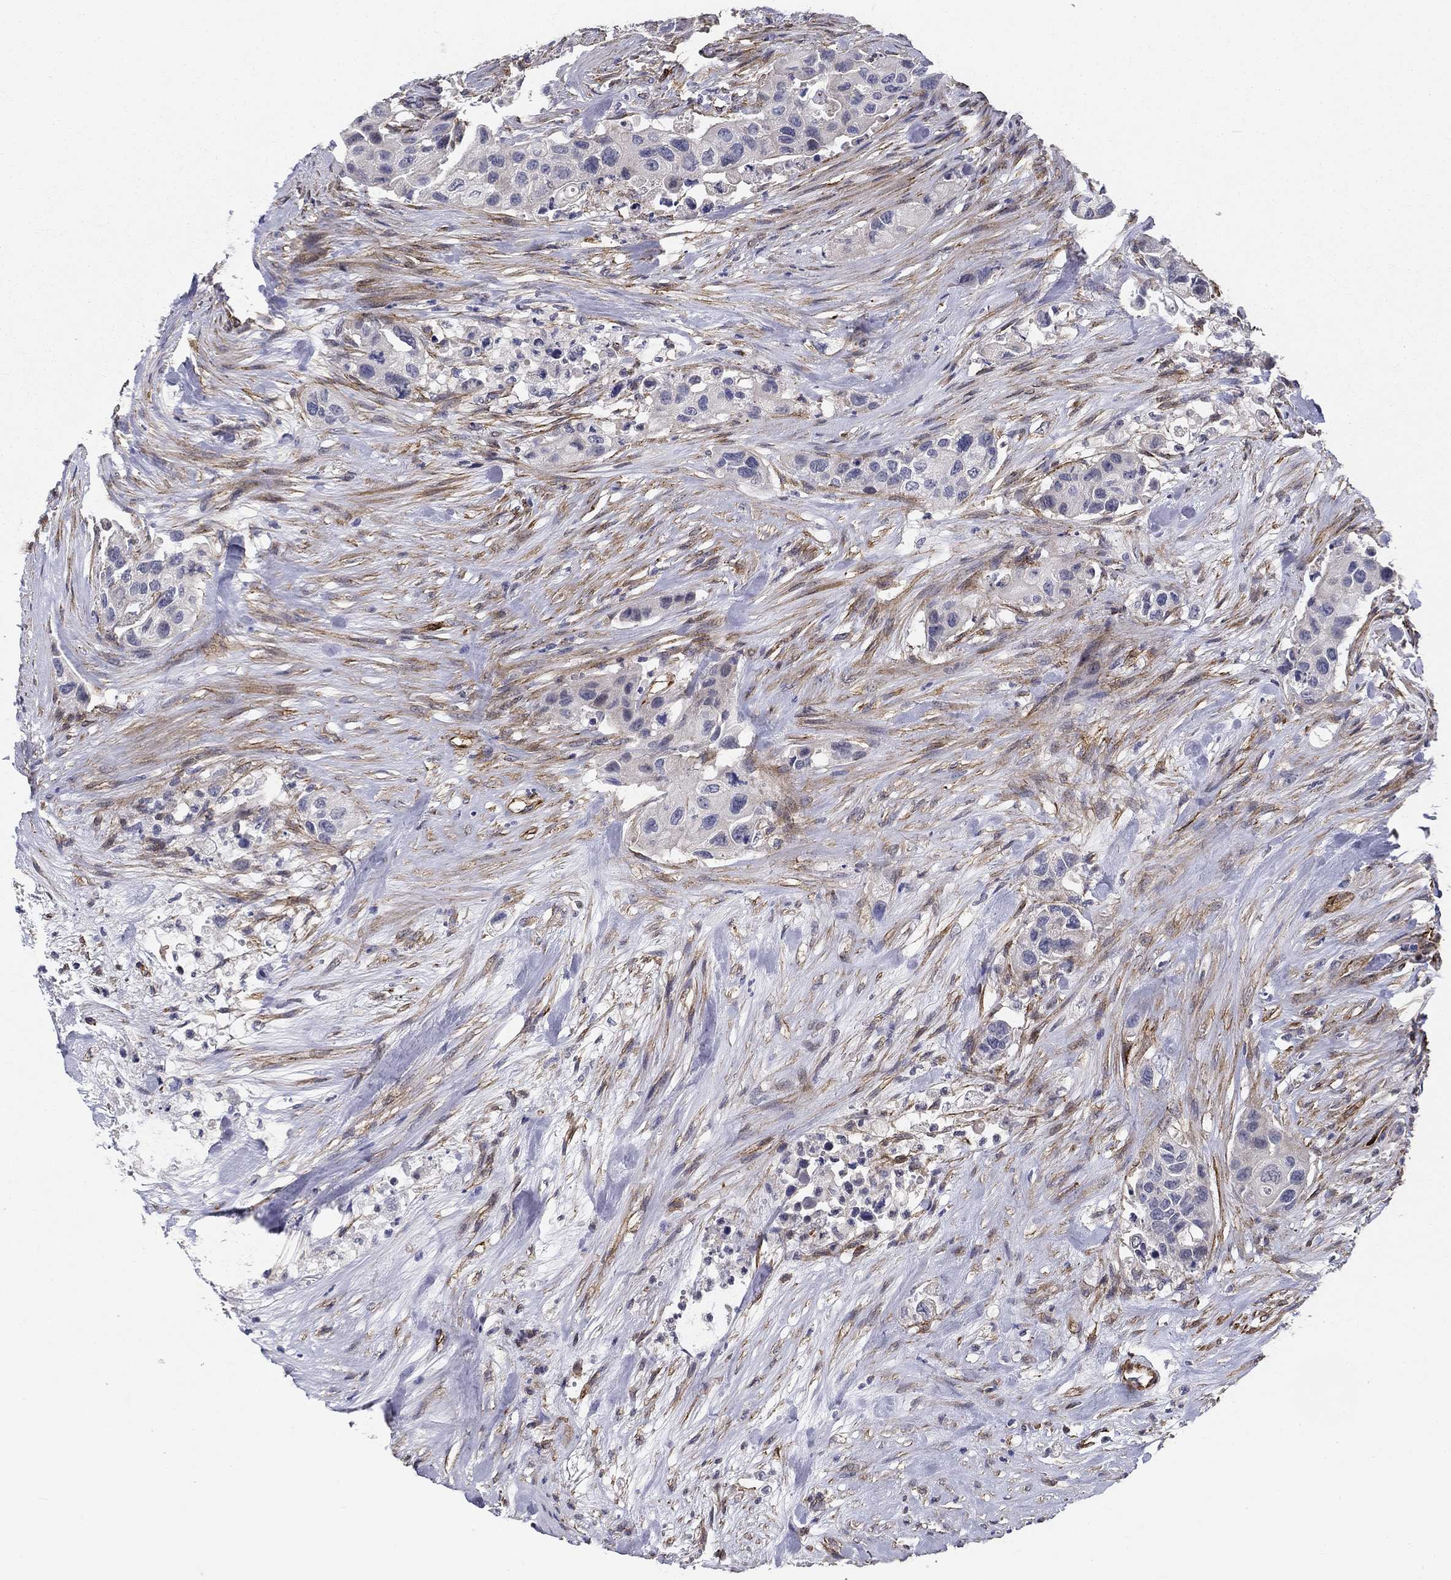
{"staining": {"intensity": "negative", "quantity": "none", "location": "none"}, "tissue": "urothelial cancer", "cell_type": "Tumor cells", "image_type": "cancer", "snomed": [{"axis": "morphology", "description": "Urothelial carcinoma, High grade"}, {"axis": "topography", "description": "Urinary bladder"}], "caption": "Tumor cells show no significant protein positivity in urothelial cancer.", "gene": "SYNC", "patient": {"sex": "female", "age": 73}}